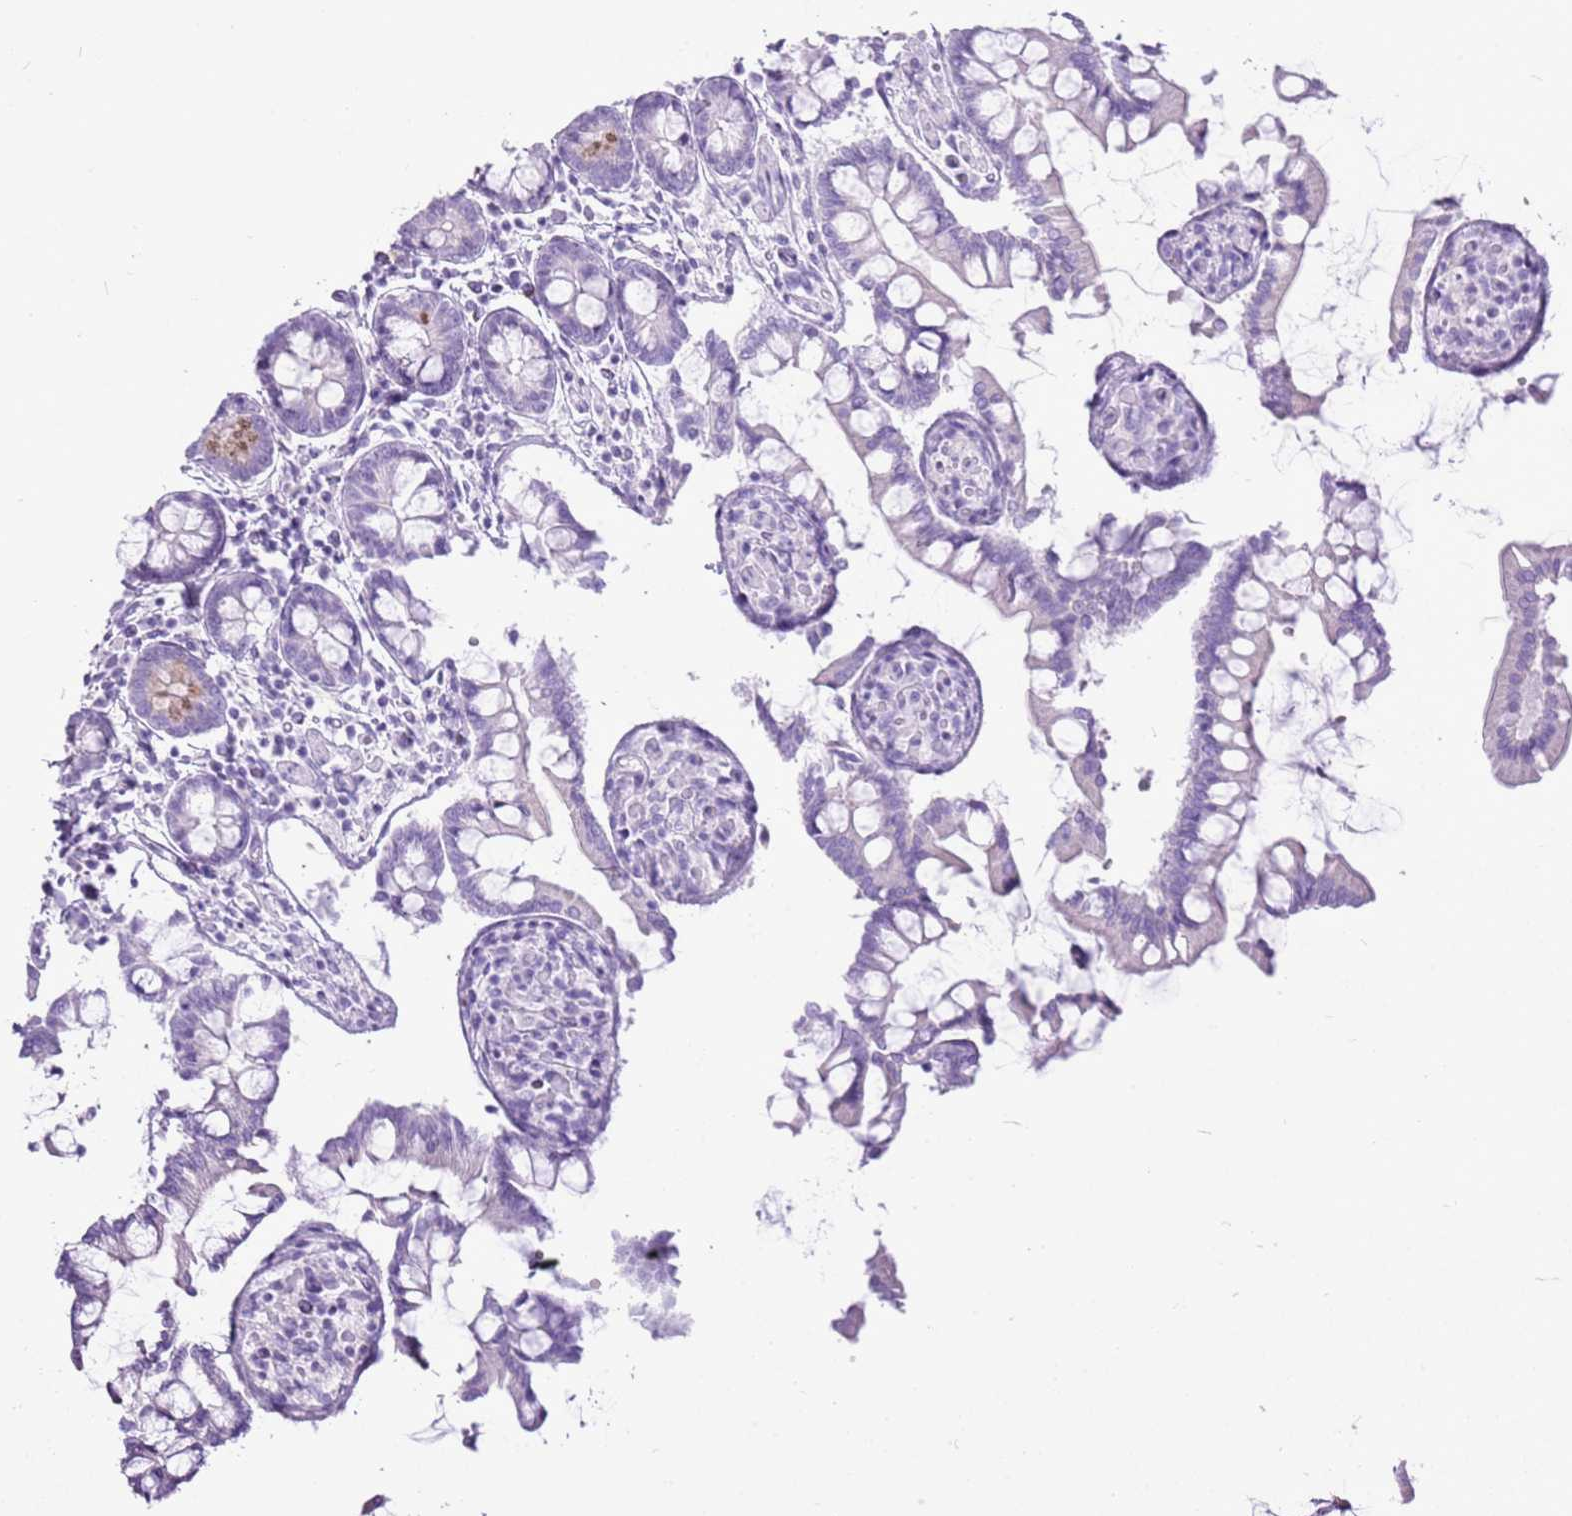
{"staining": {"intensity": "negative", "quantity": "none", "location": "none"}, "tissue": "small intestine", "cell_type": "Glandular cells", "image_type": "normal", "snomed": [{"axis": "morphology", "description": "Normal tissue, NOS"}, {"axis": "topography", "description": "Small intestine"}], "caption": "Immunohistochemical staining of normal small intestine reveals no significant staining in glandular cells.", "gene": "CNFN", "patient": {"sex": "male", "age": 41}}